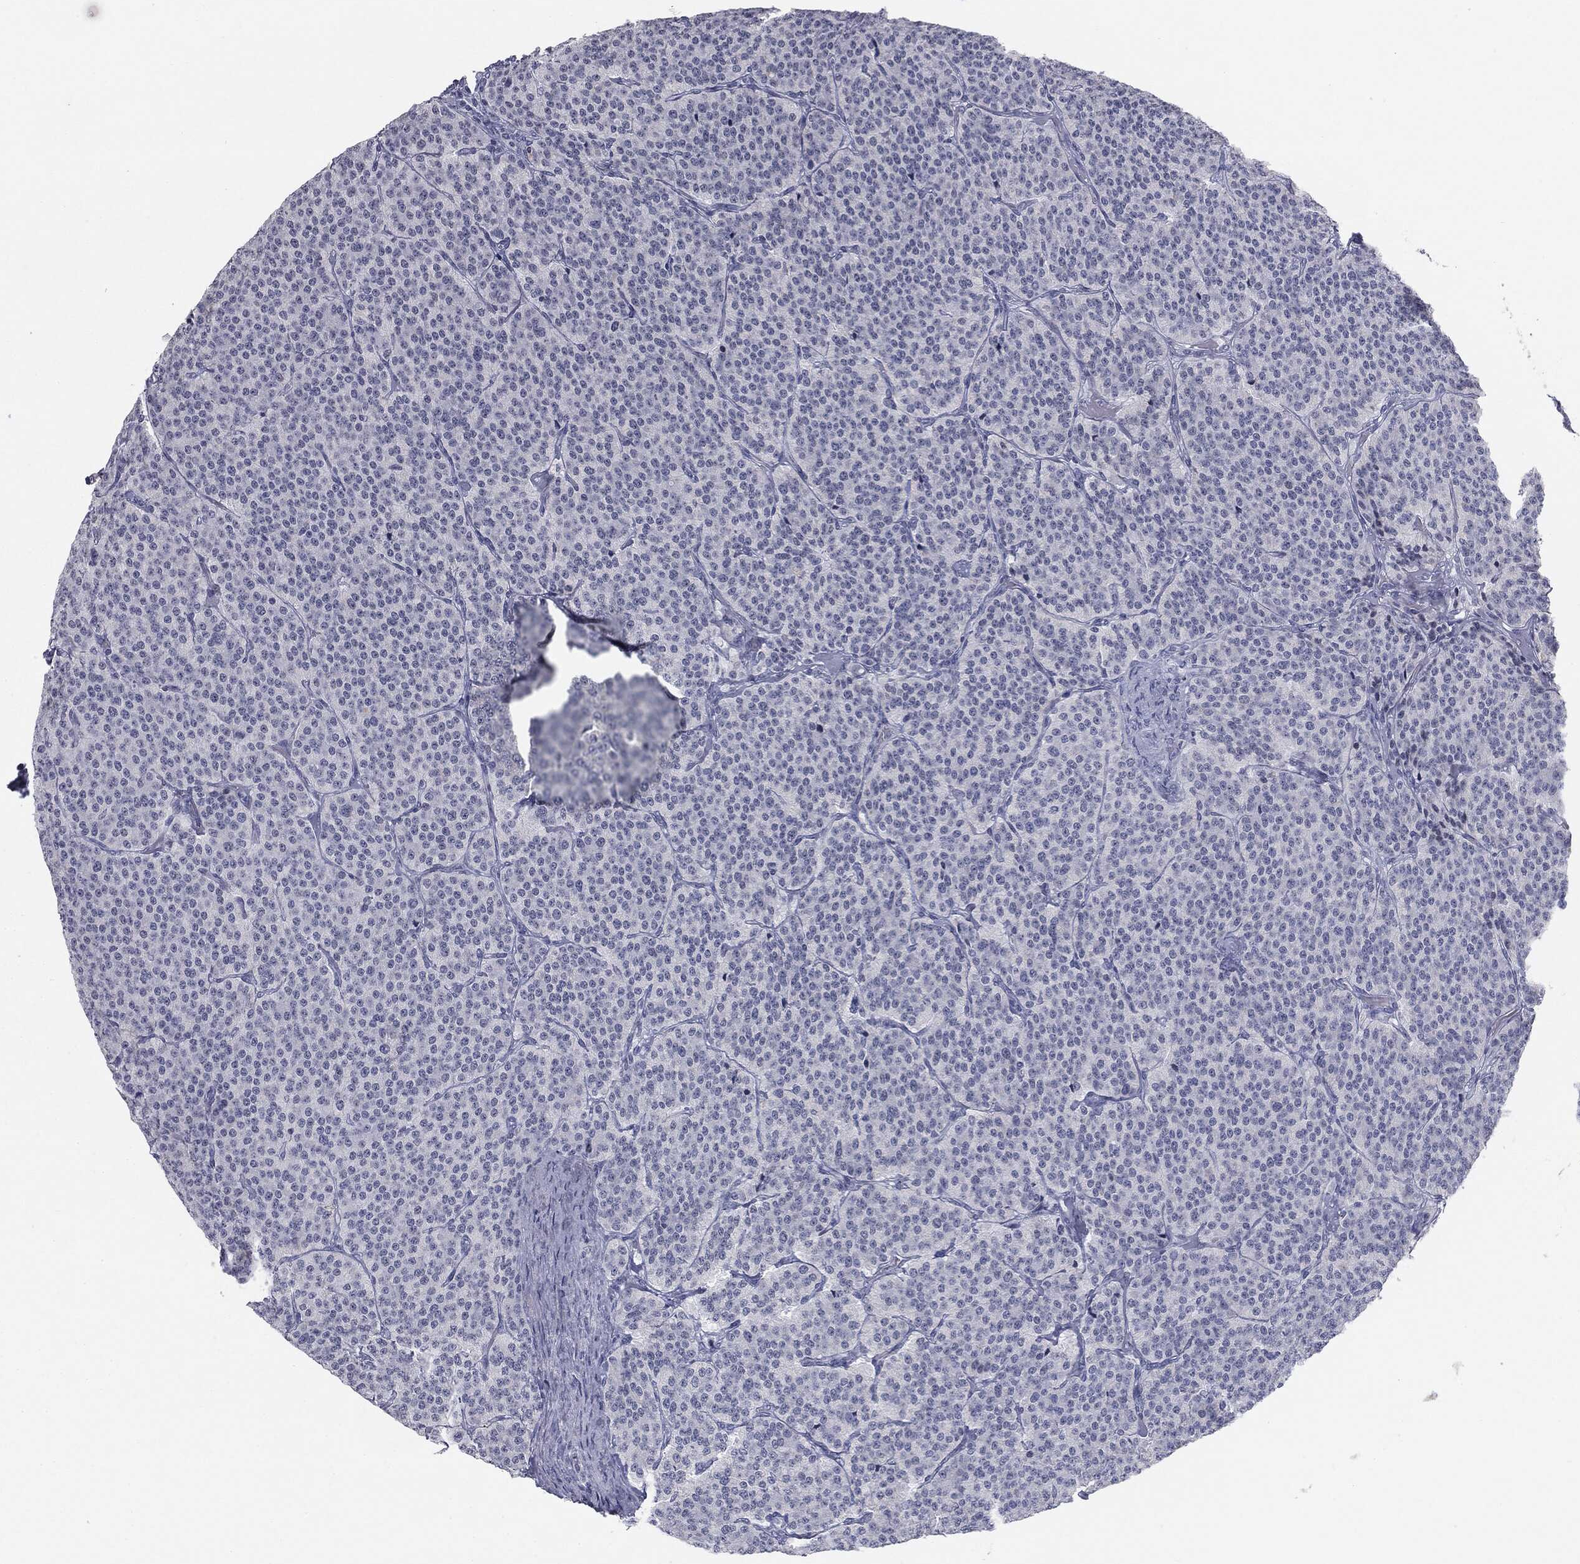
{"staining": {"intensity": "negative", "quantity": "none", "location": "none"}, "tissue": "carcinoid", "cell_type": "Tumor cells", "image_type": "cancer", "snomed": [{"axis": "morphology", "description": "Carcinoid, malignant, NOS"}, {"axis": "topography", "description": "Small intestine"}], "caption": "The image exhibits no significant staining in tumor cells of carcinoid.", "gene": "TPO", "patient": {"sex": "female", "age": 58}}